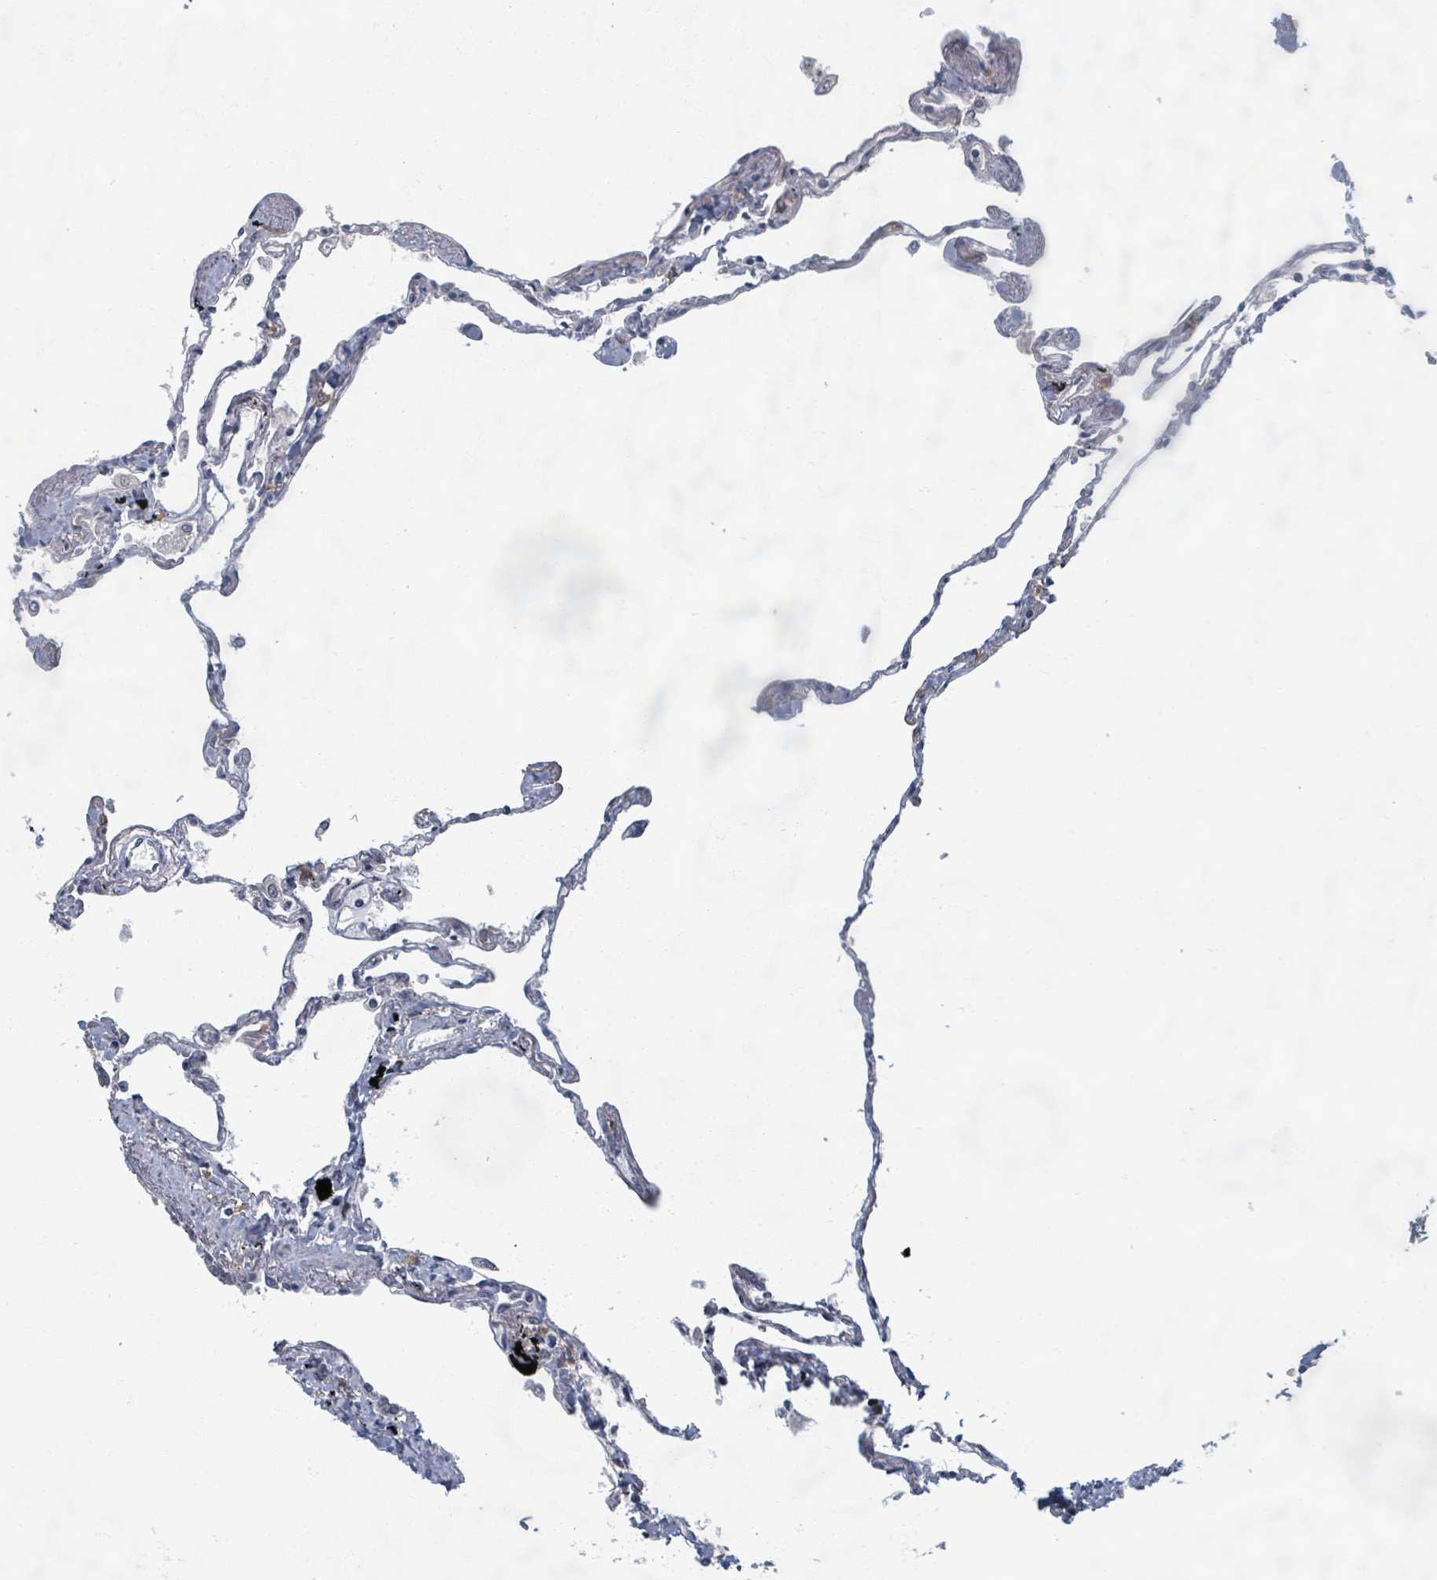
{"staining": {"intensity": "weak", "quantity": "<25%", "location": "cytoplasmic/membranous,nuclear"}, "tissue": "lung", "cell_type": "Alveolar cells", "image_type": "normal", "snomed": [{"axis": "morphology", "description": "Normal tissue, NOS"}, {"axis": "topography", "description": "Lung"}], "caption": "An immunohistochemistry photomicrograph of unremarkable lung is shown. There is no staining in alveolar cells of lung.", "gene": "INTS15", "patient": {"sex": "female", "age": 67}}